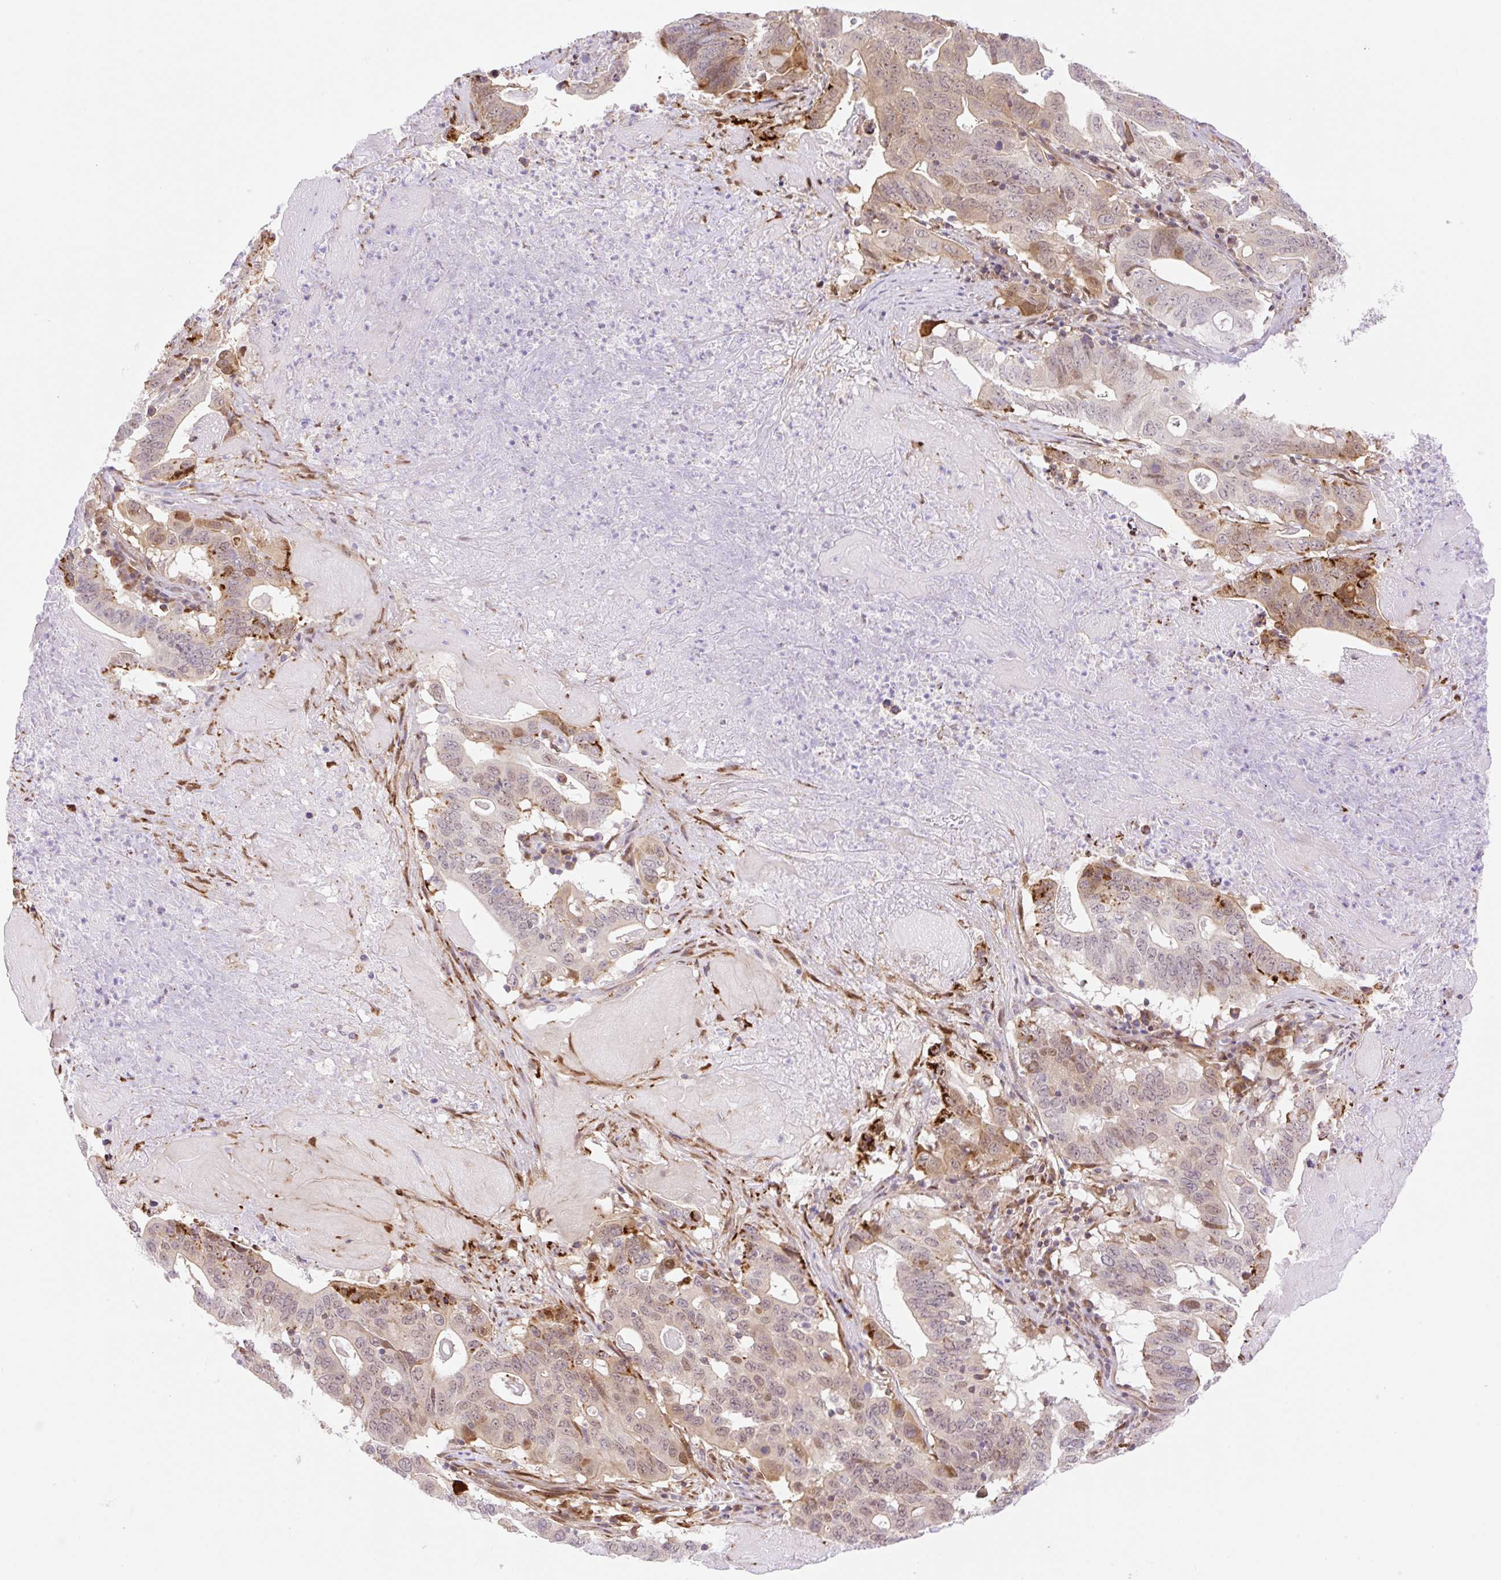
{"staining": {"intensity": "moderate", "quantity": "<25%", "location": "cytoplasmic/membranous,nuclear"}, "tissue": "lung cancer", "cell_type": "Tumor cells", "image_type": "cancer", "snomed": [{"axis": "morphology", "description": "Adenocarcinoma, NOS"}, {"axis": "topography", "description": "Lung"}], "caption": "Immunohistochemistry (IHC) (DAB) staining of human lung cancer (adenocarcinoma) reveals moderate cytoplasmic/membranous and nuclear protein expression in about <25% of tumor cells.", "gene": "ZFP41", "patient": {"sex": "female", "age": 60}}